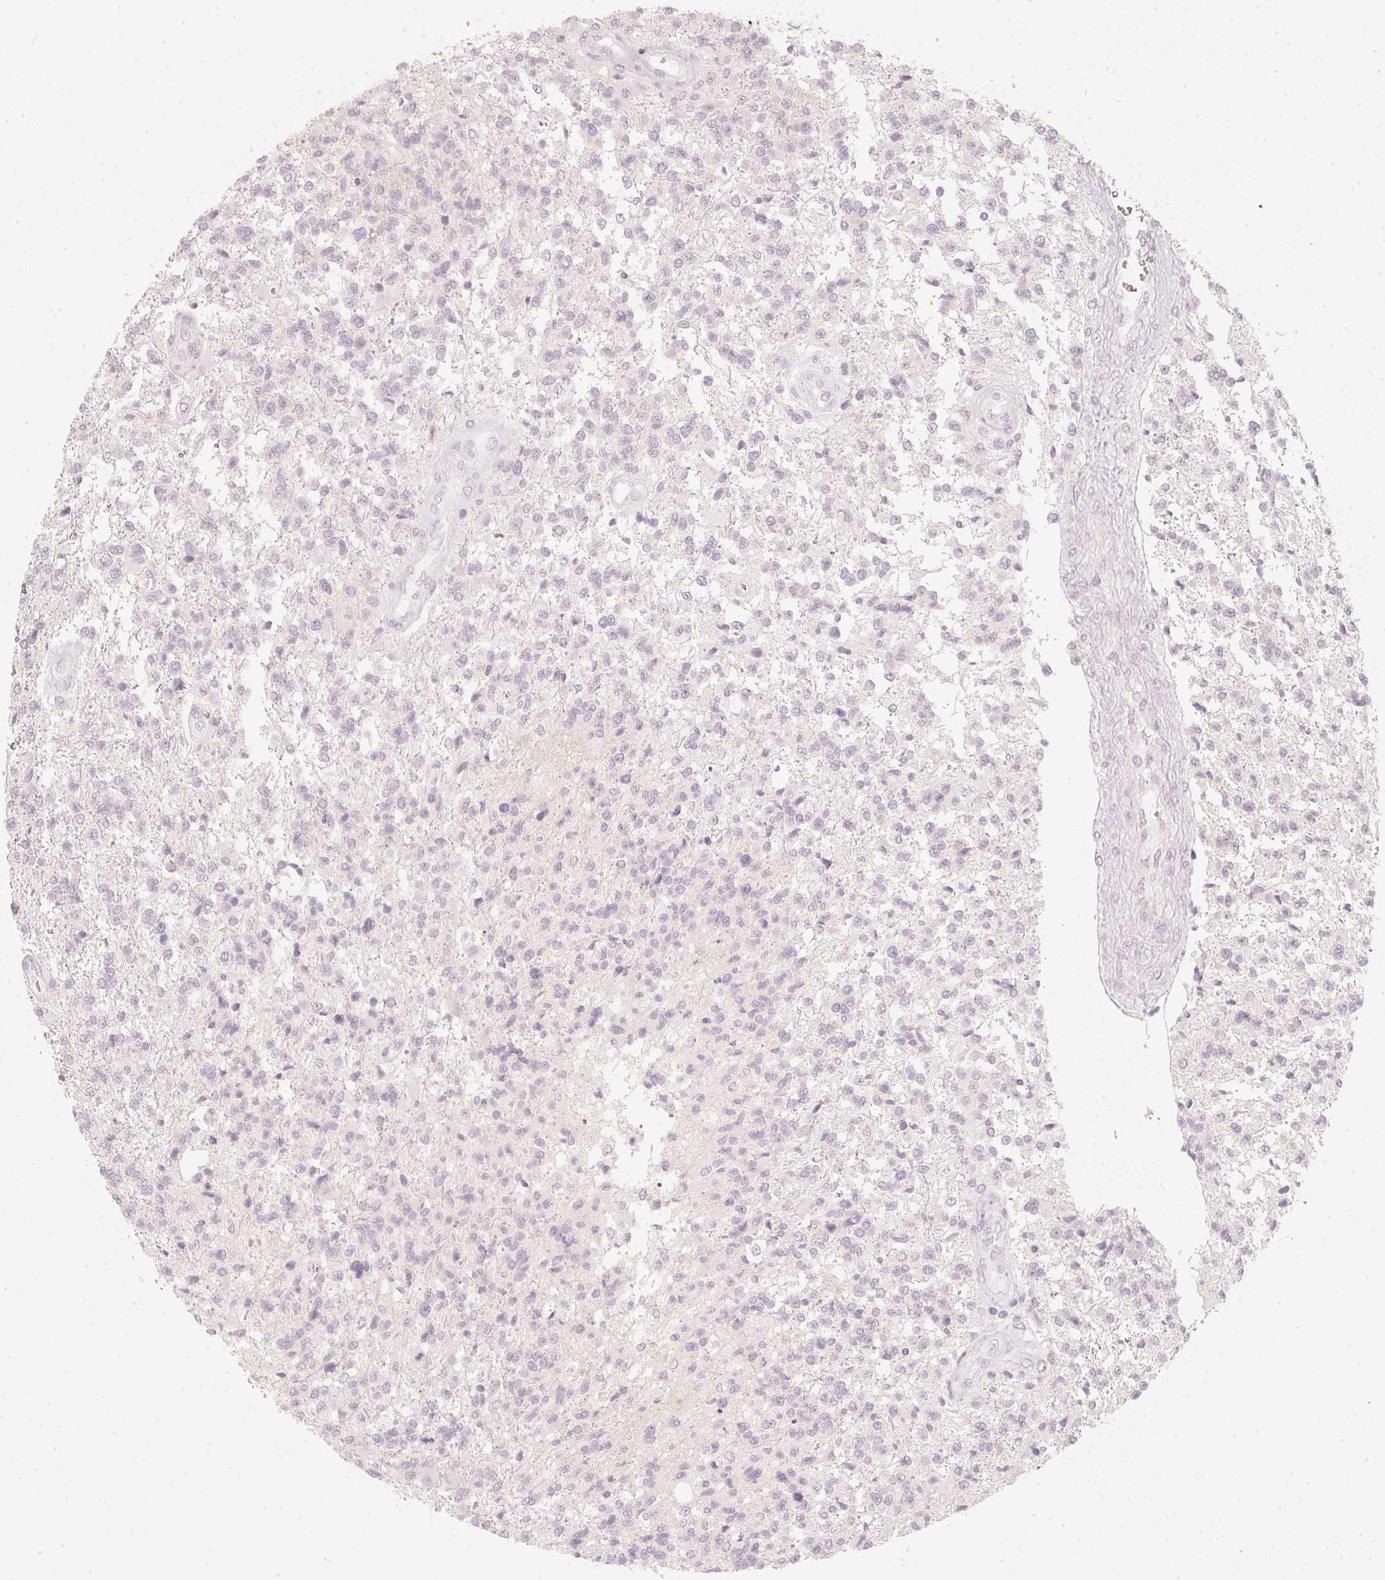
{"staining": {"intensity": "negative", "quantity": "none", "location": "none"}, "tissue": "glioma", "cell_type": "Tumor cells", "image_type": "cancer", "snomed": [{"axis": "morphology", "description": "Glioma, malignant, High grade"}, {"axis": "topography", "description": "Brain"}], "caption": "DAB immunohistochemical staining of glioma exhibits no significant staining in tumor cells.", "gene": "STEAP1", "patient": {"sex": "male", "age": 56}}